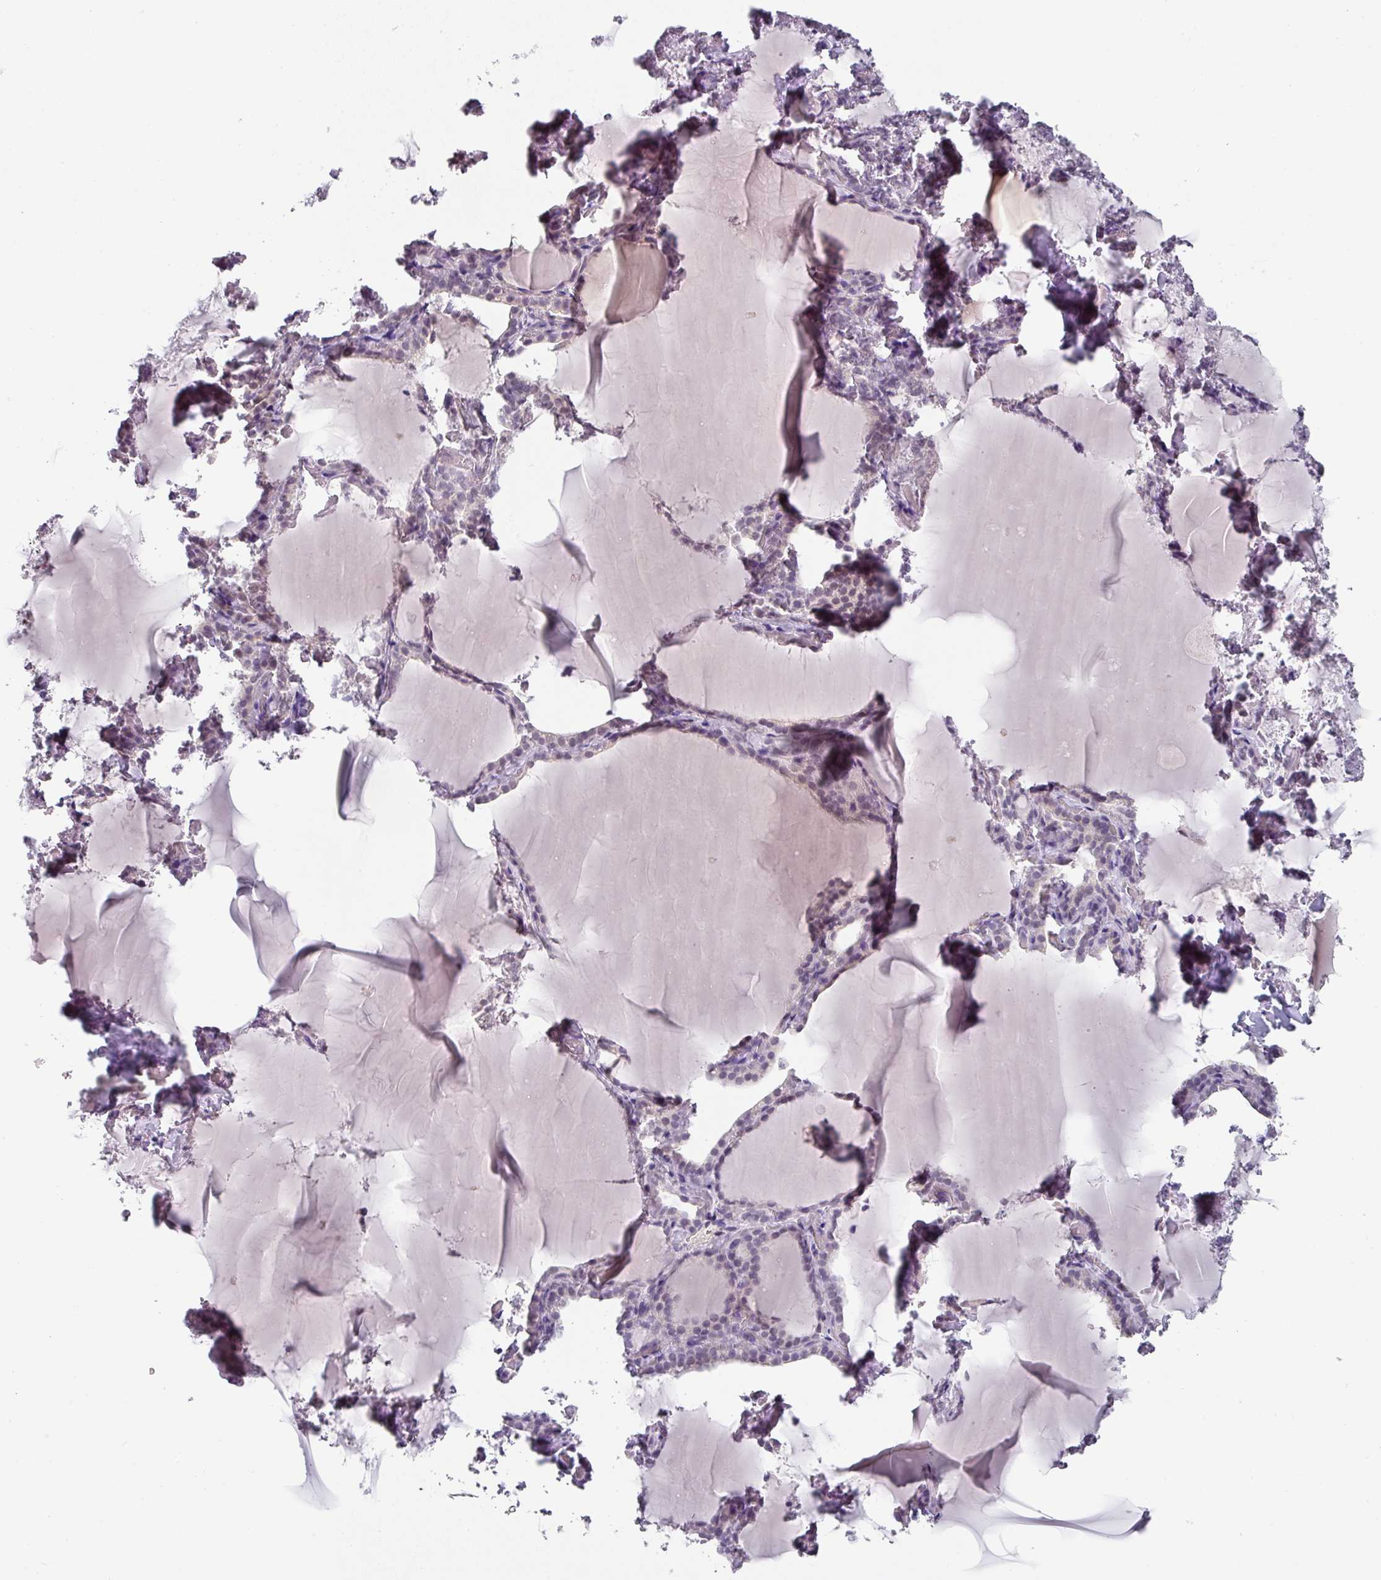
{"staining": {"intensity": "negative", "quantity": "none", "location": "none"}, "tissue": "thyroid gland", "cell_type": "Glandular cells", "image_type": "normal", "snomed": [{"axis": "morphology", "description": "Normal tissue, NOS"}, {"axis": "topography", "description": "Thyroid gland"}], "caption": "IHC image of benign thyroid gland: thyroid gland stained with DAB (3,3'-diaminobenzidine) demonstrates no significant protein staining in glandular cells.", "gene": "C1QB", "patient": {"sex": "female", "age": 22}}